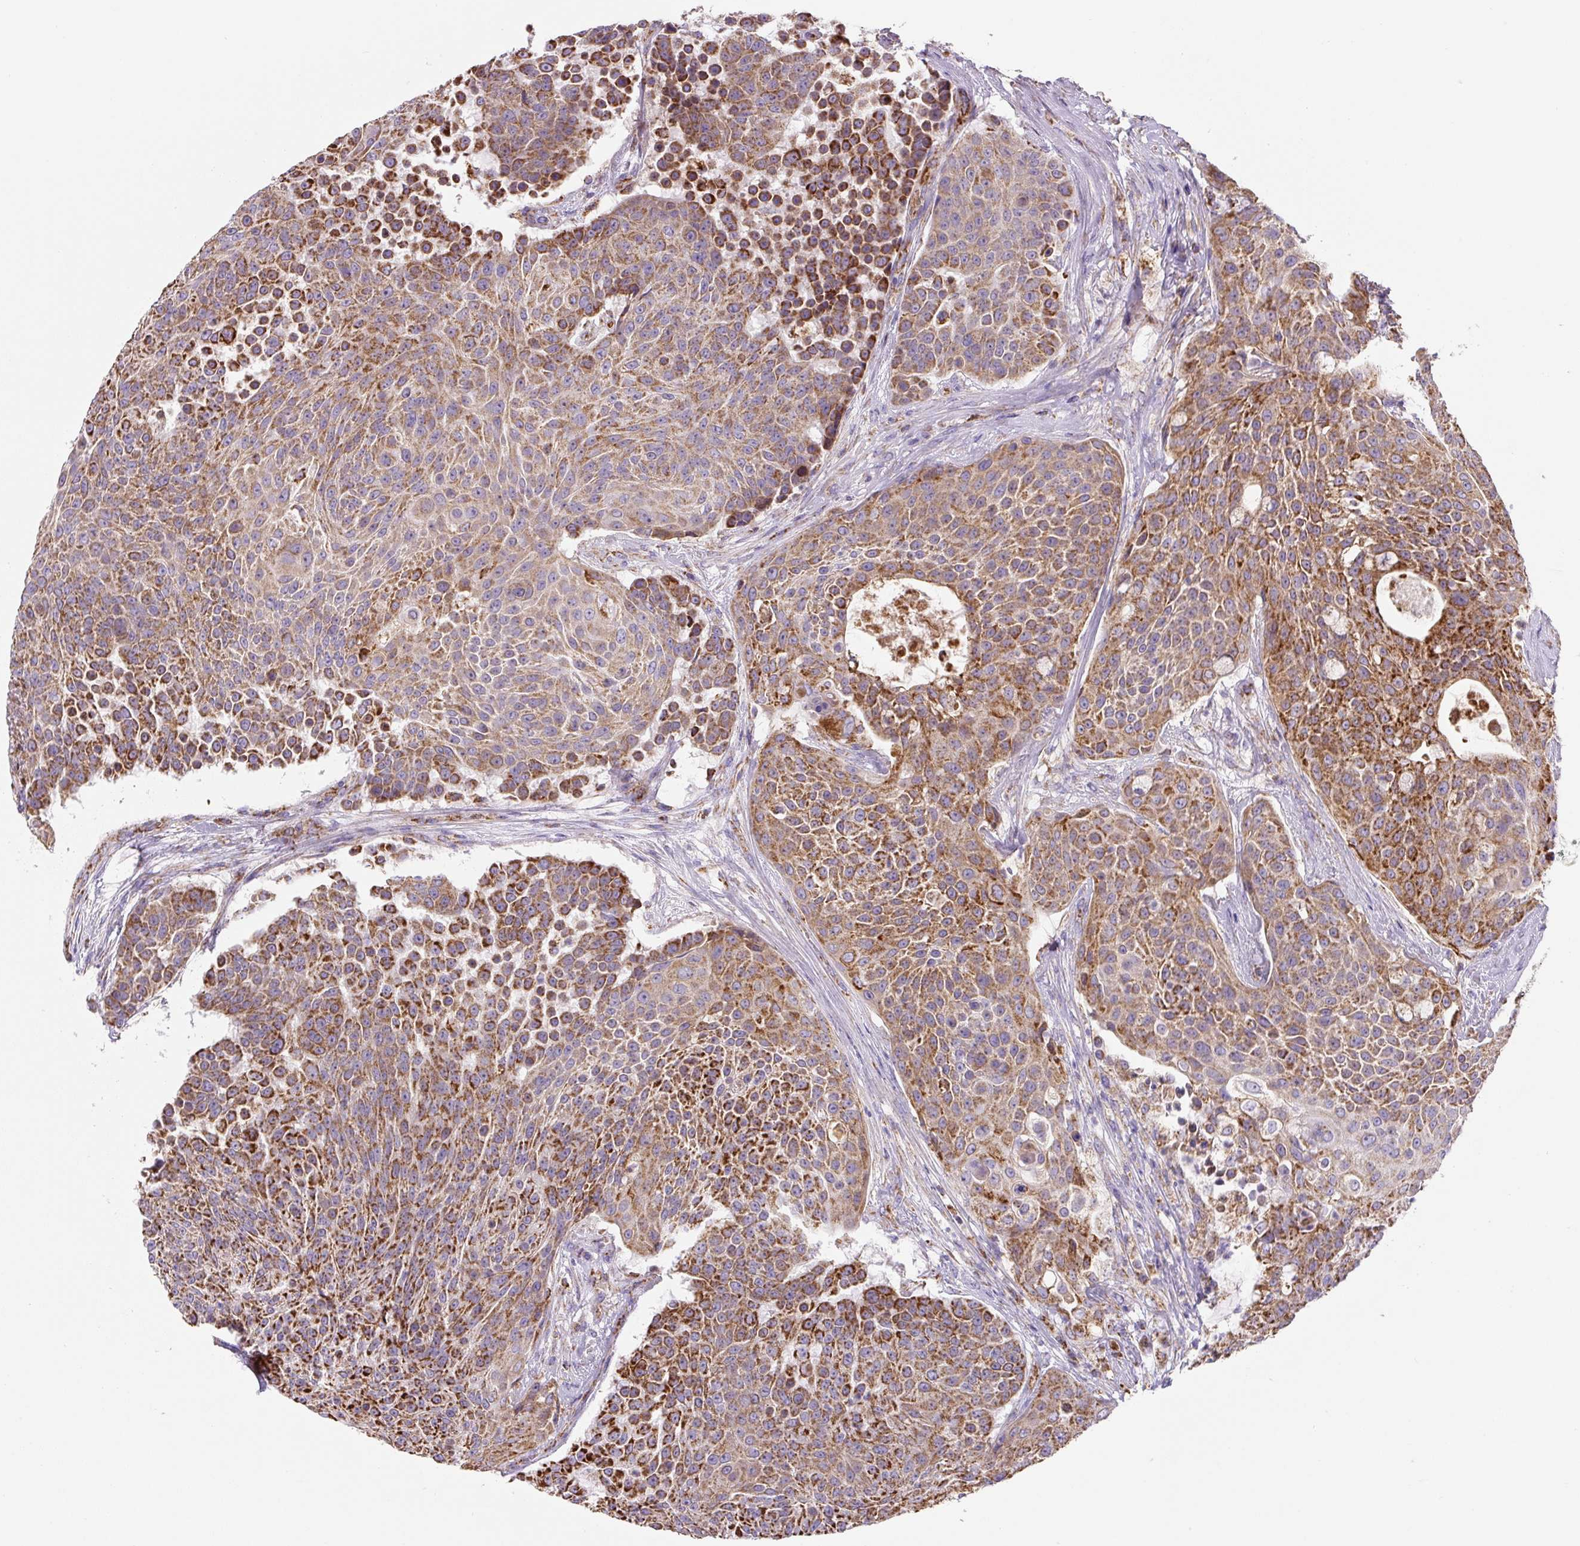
{"staining": {"intensity": "strong", "quantity": ">75%", "location": "cytoplasmic/membranous"}, "tissue": "urothelial cancer", "cell_type": "Tumor cells", "image_type": "cancer", "snomed": [{"axis": "morphology", "description": "Urothelial carcinoma, High grade"}, {"axis": "topography", "description": "Urinary bladder"}], "caption": "Immunohistochemical staining of high-grade urothelial carcinoma displays strong cytoplasmic/membranous protein positivity in approximately >75% of tumor cells. (DAB (3,3'-diaminobenzidine) IHC with brightfield microscopy, high magnification).", "gene": "MT-CO2", "patient": {"sex": "female", "age": 63}}